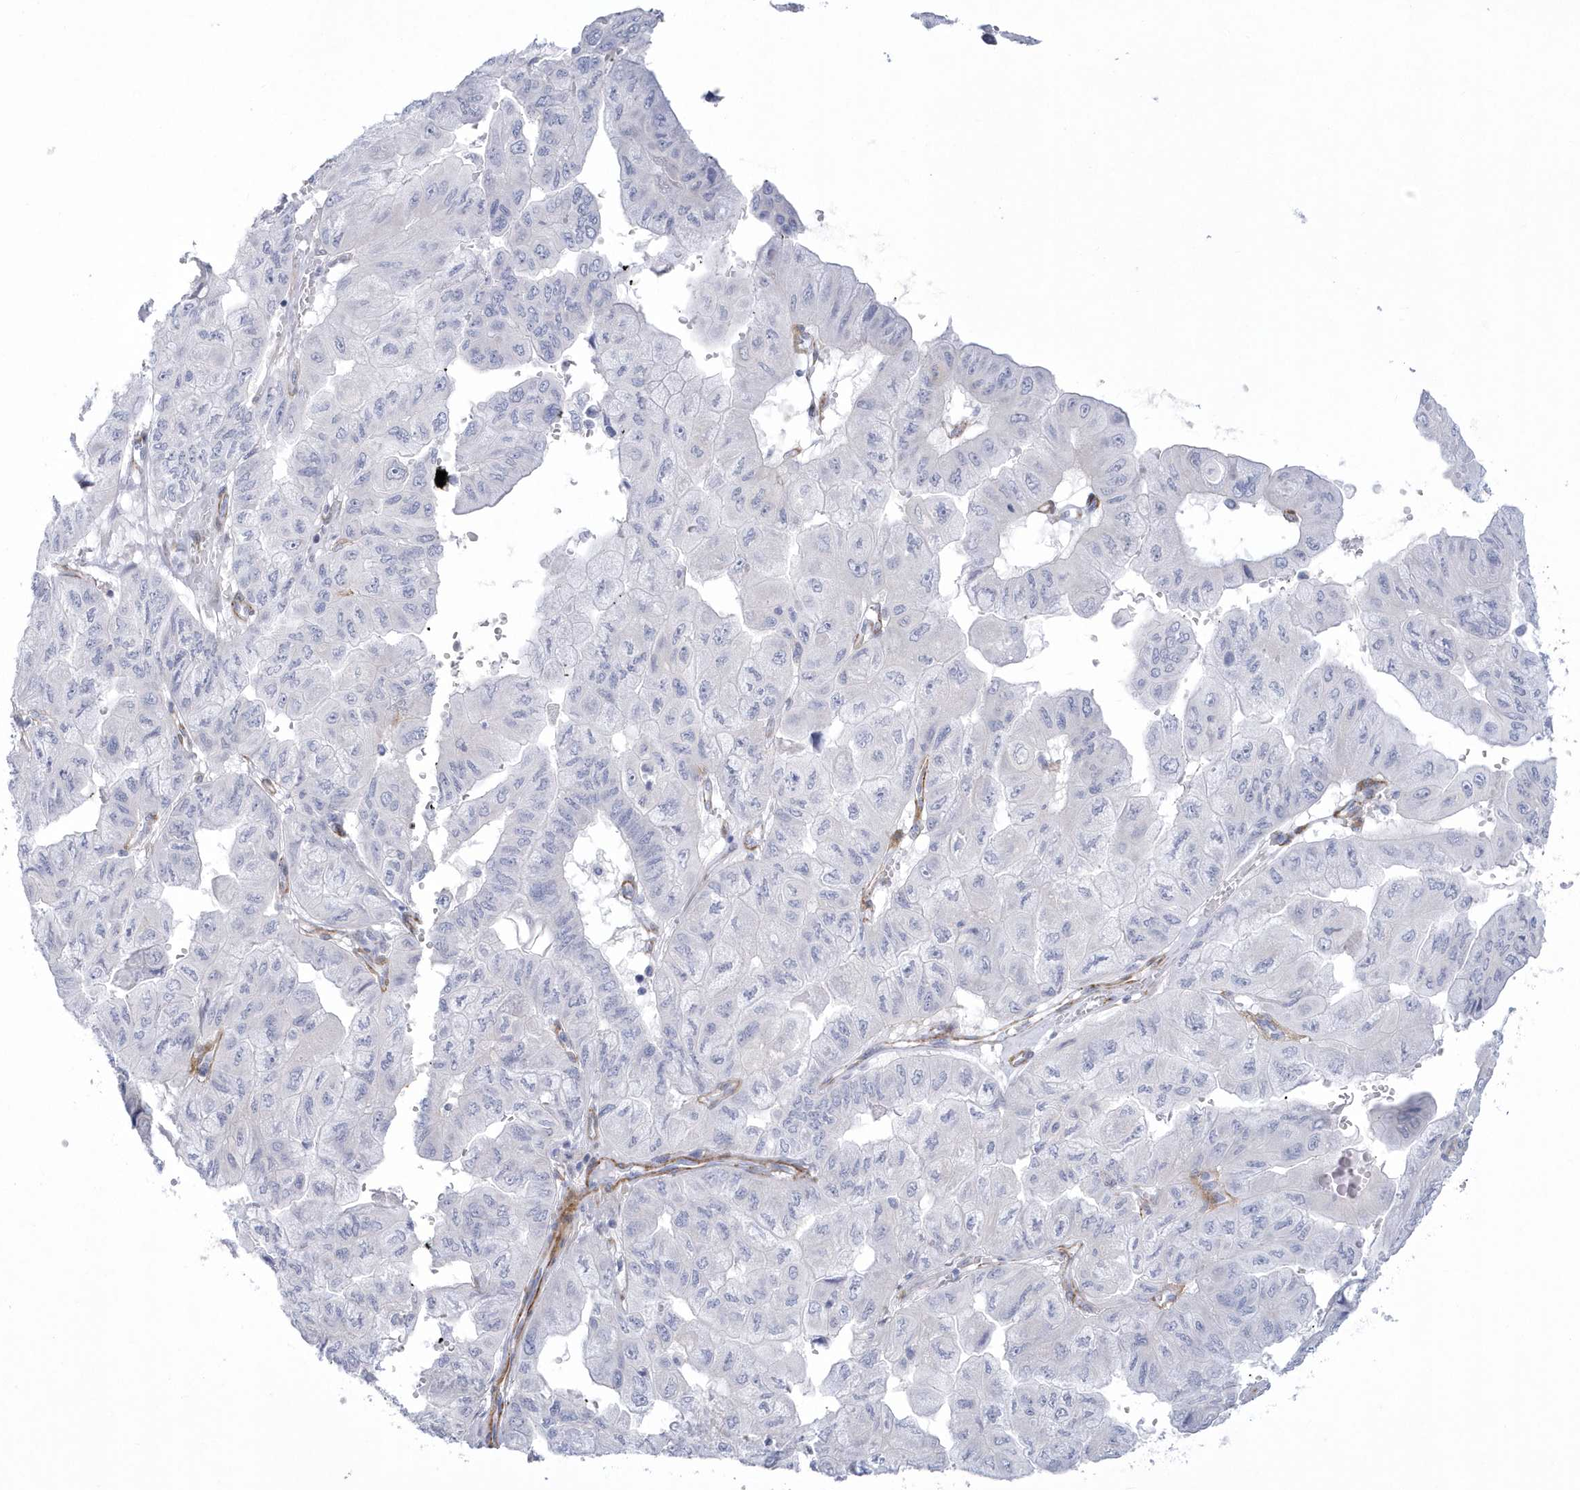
{"staining": {"intensity": "negative", "quantity": "none", "location": "none"}, "tissue": "pancreatic cancer", "cell_type": "Tumor cells", "image_type": "cancer", "snomed": [{"axis": "morphology", "description": "Adenocarcinoma, NOS"}, {"axis": "topography", "description": "Pancreas"}], "caption": "The photomicrograph shows no staining of tumor cells in pancreatic cancer.", "gene": "WDR27", "patient": {"sex": "male", "age": 51}}